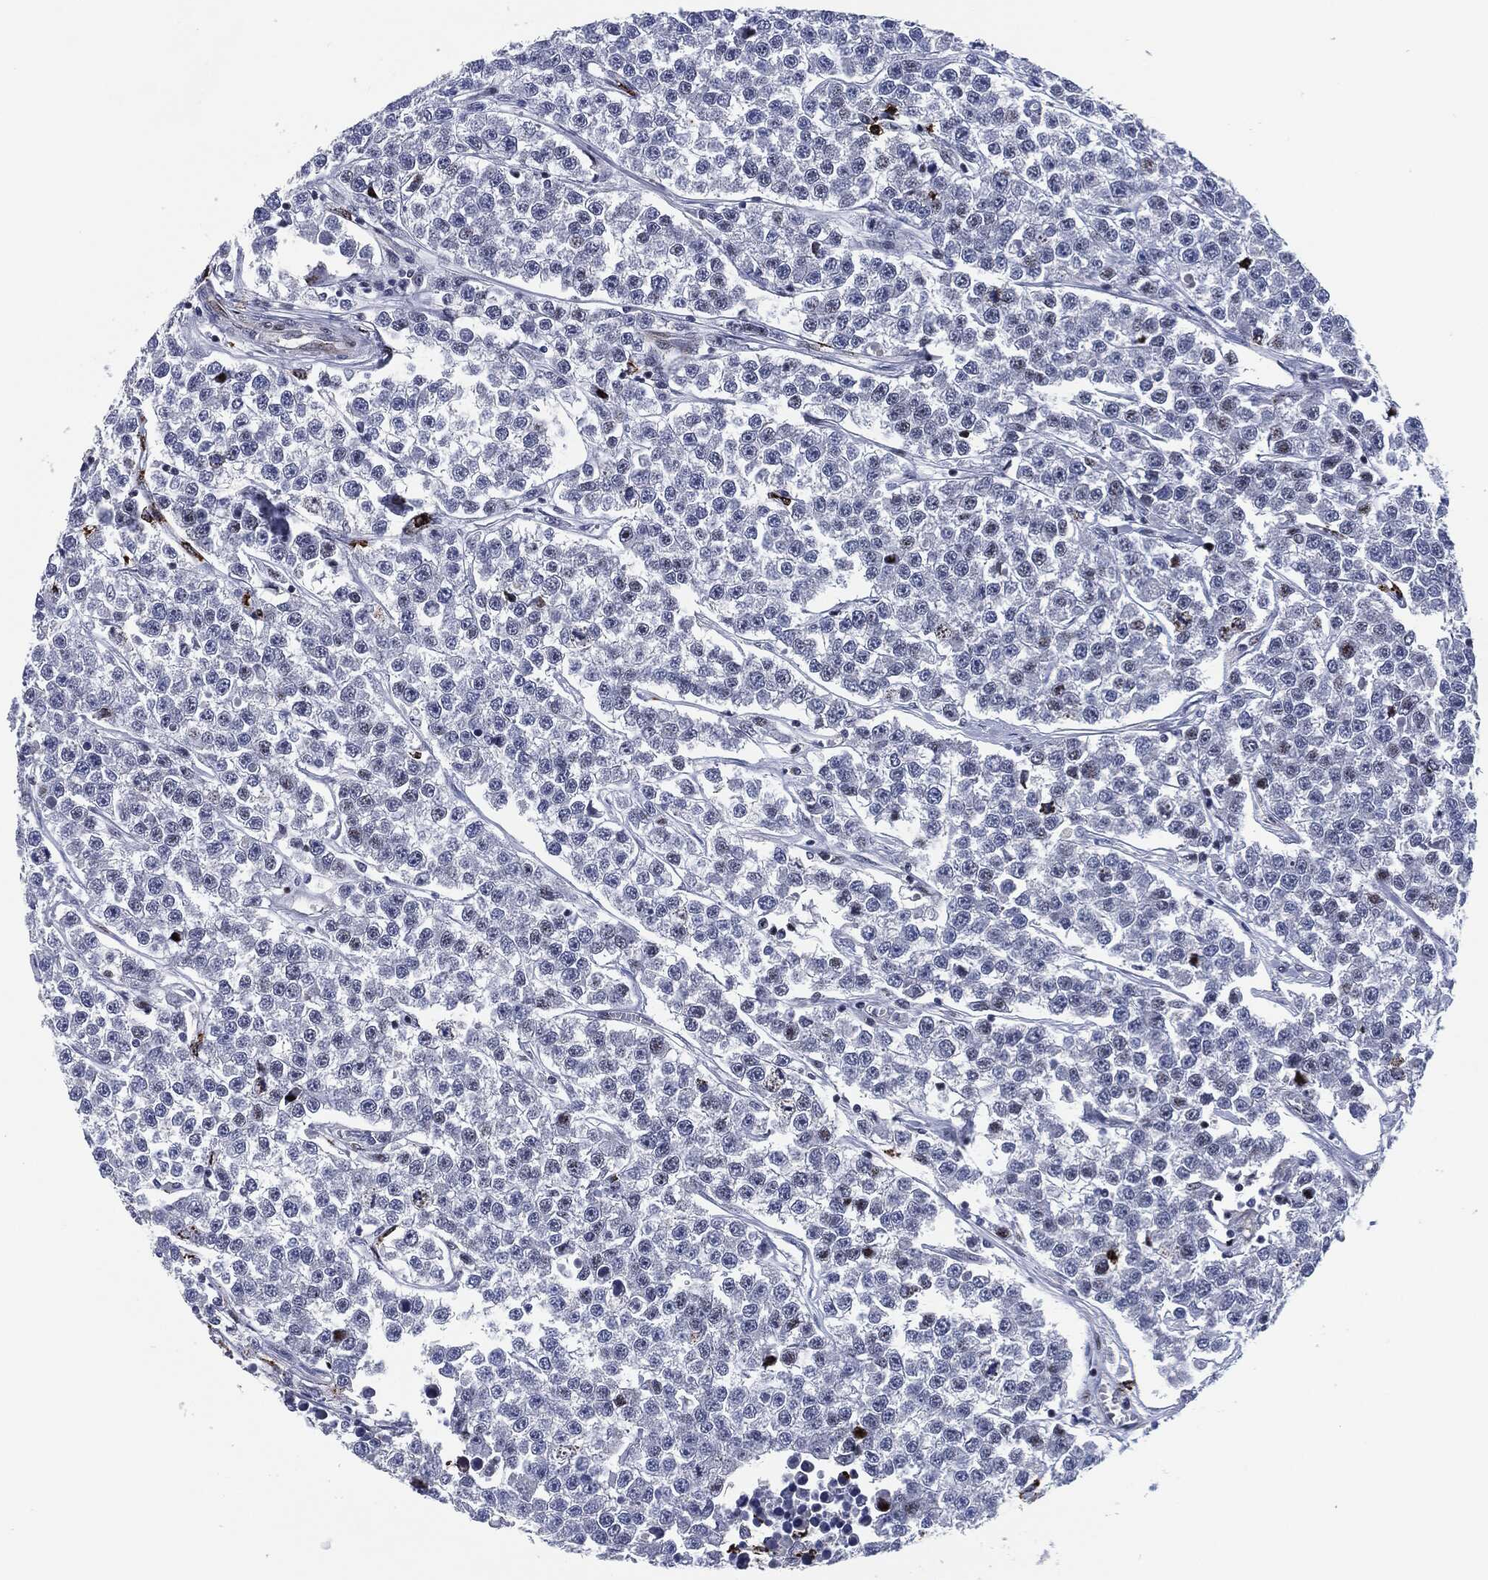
{"staining": {"intensity": "negative", "quantity": "none", "location": "none"}, "tissue": "testis cancer", "cell_type": "Tumor cells", "image_type": "cancer", "snomed": [{"axis": "morphology", "description": "Seminoma, NOS"}, {"axis": "topography", "description": "Testis"}], "caption": "IHC photomicrograph of neoplastic tissue: testis seminoma stained with DAB (3,3'-diaminobenzidine) demonstrates no significant protein positivity in tumor cells.", "gene": "MPO", "patient": {"sex": "male", "age": 59}}